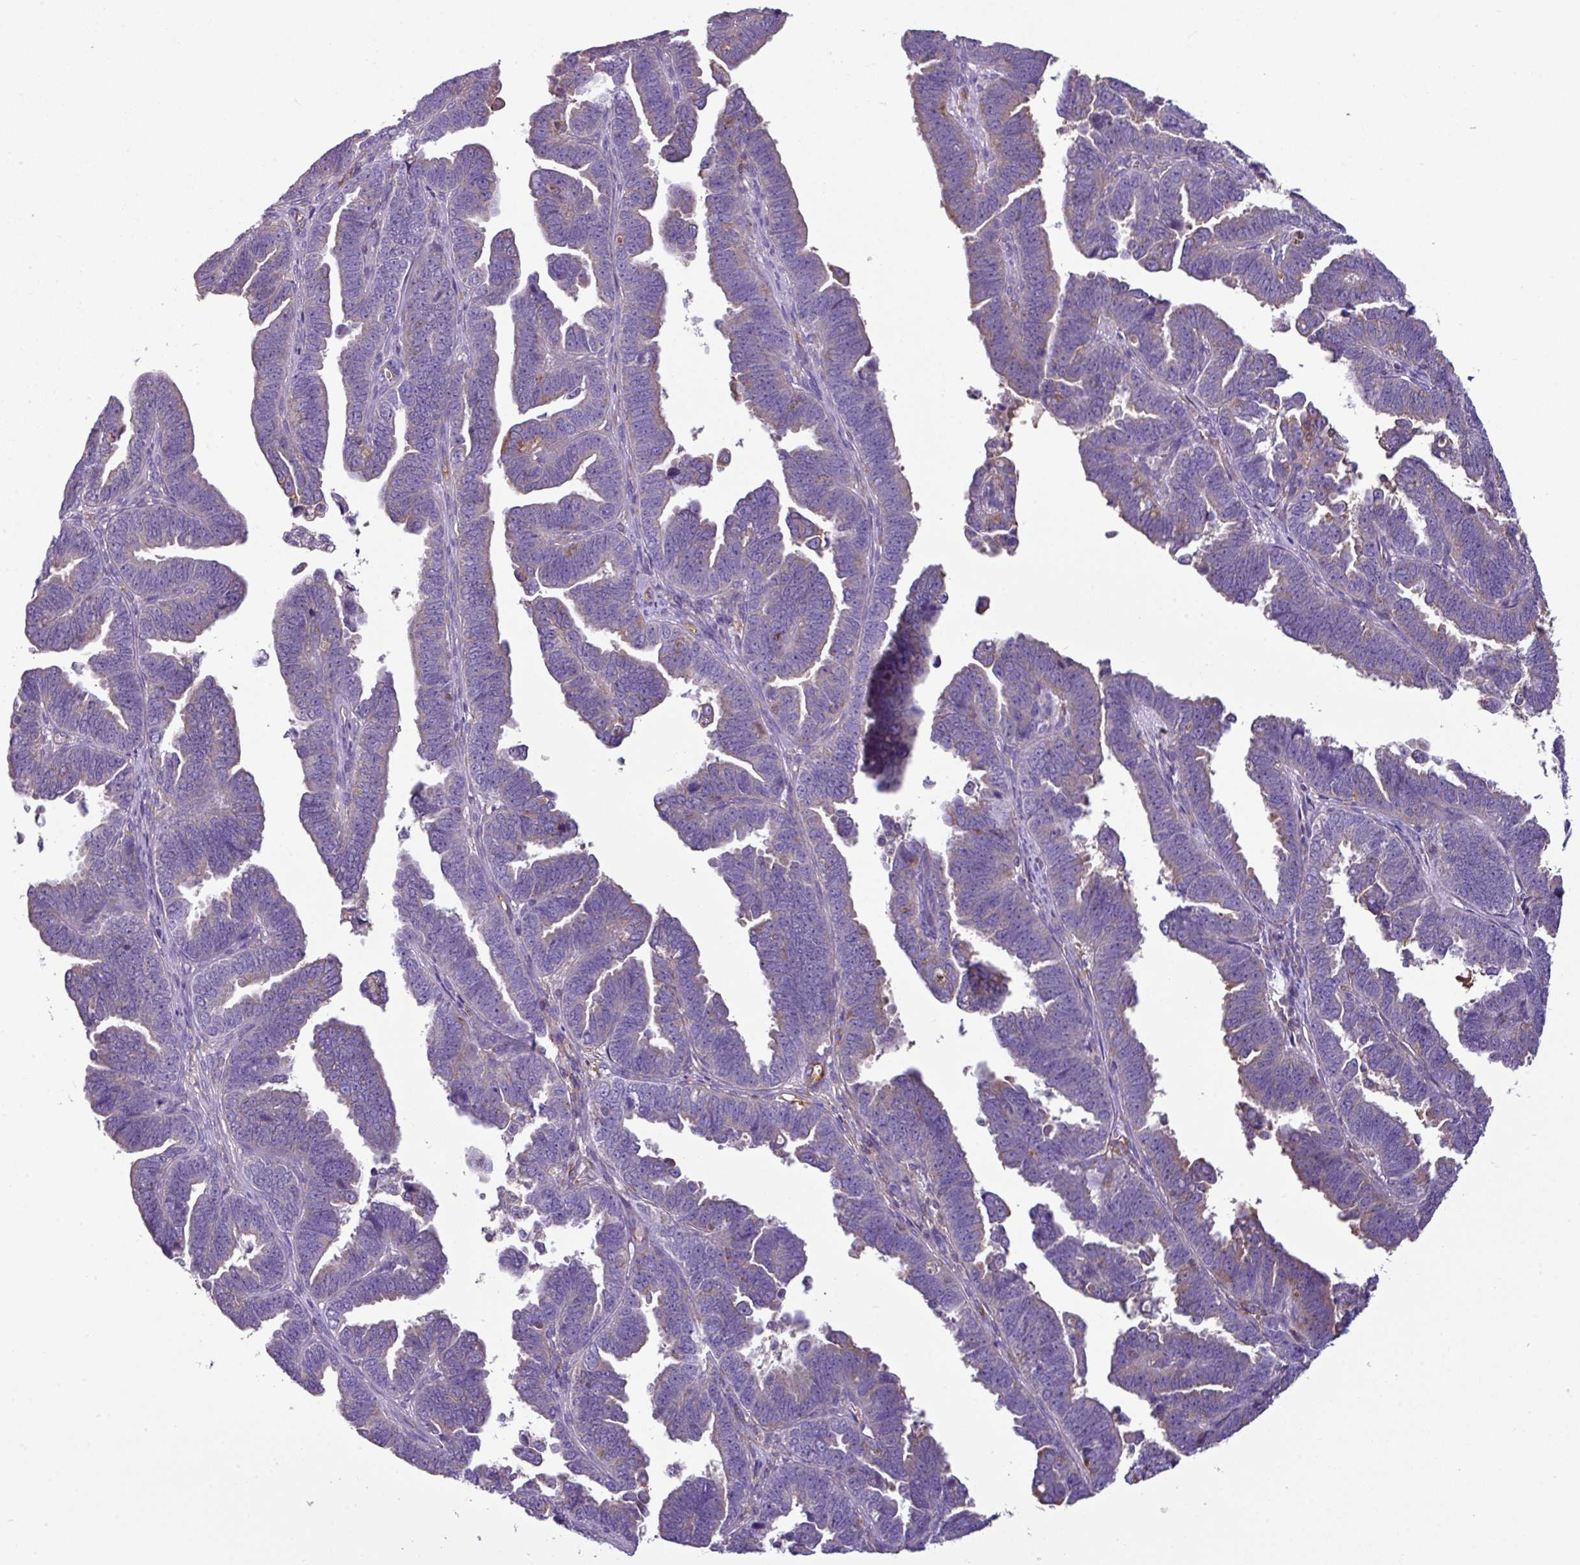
{"staining": {"intensity": "negative", "quantity": "none", "location": "none"}, "tissue": "endometrial cancer", "cell_type": "Tumor cells", "image_type": "cancer", "snomed": [{"axis": "morphology", "description": "Adenocarcinoma, NOS"}, {"axis": "topography", "description": "Endometrium"}], "caption": "An image of human endometrial cancer (adenocarcinoma) is negative for staining in tumor cells.", "gene": "XNDC1N", "patient": {"sex": "female", "age": 75}}